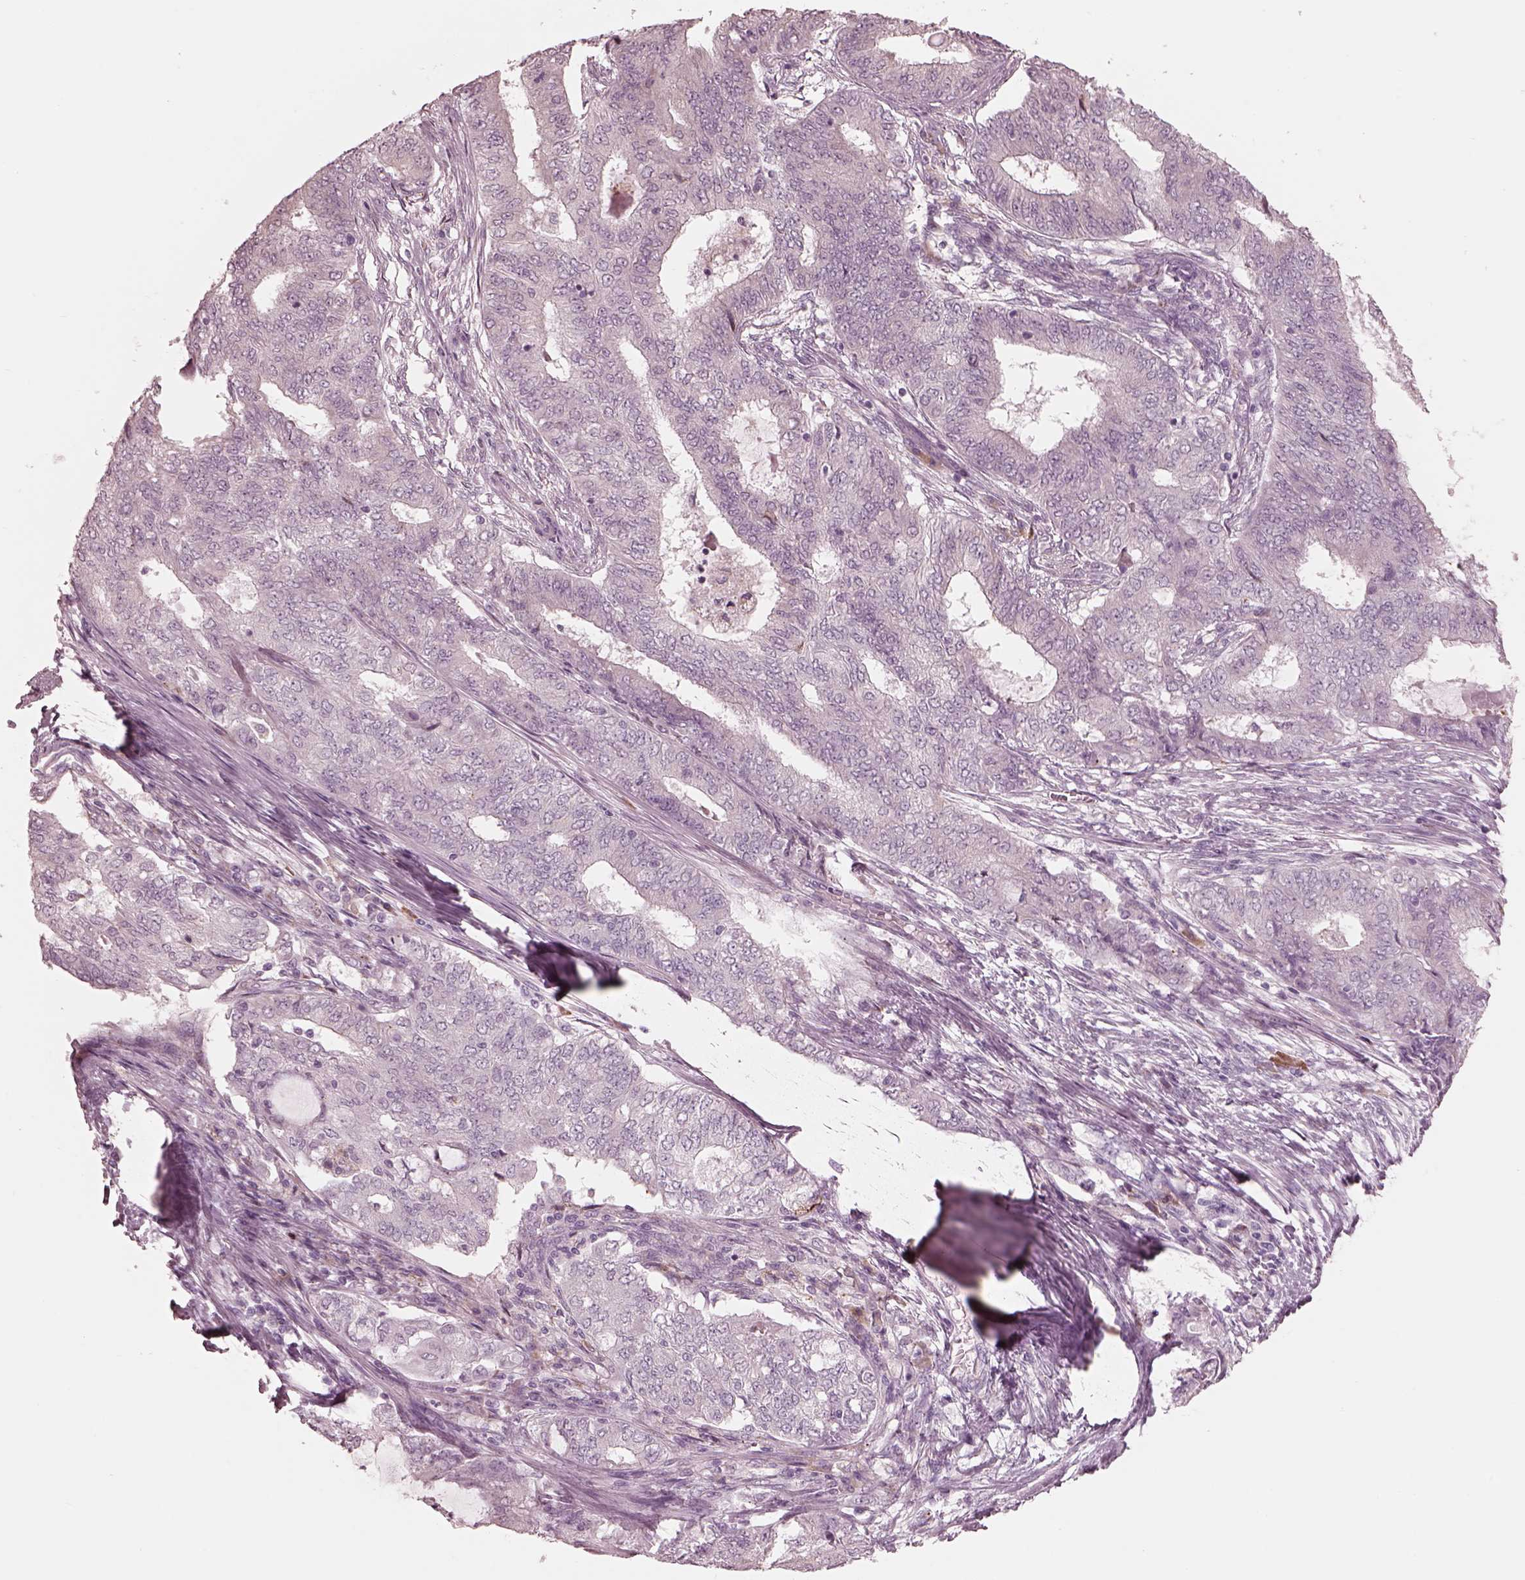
{"staining": {"intensity": "negative", "quantity": "none", "location": "none"}, "tissue": "endometrial cancer", "cell_type": "Tumor cells", "image_type": "cancer", "snomed": [{"axis": "morphology", "description": "Adenocarcinoma, NOS"}, {"axis": "topography", "description": "Endometrium"}], "caption": "Endometrial cancer (adenocarcinoma) stained for a protein using immunohistochemistry (IHC) displays no staining tumor cells.", "gene": "CADM2", "patient": {"sex": "female", "age": 62}}